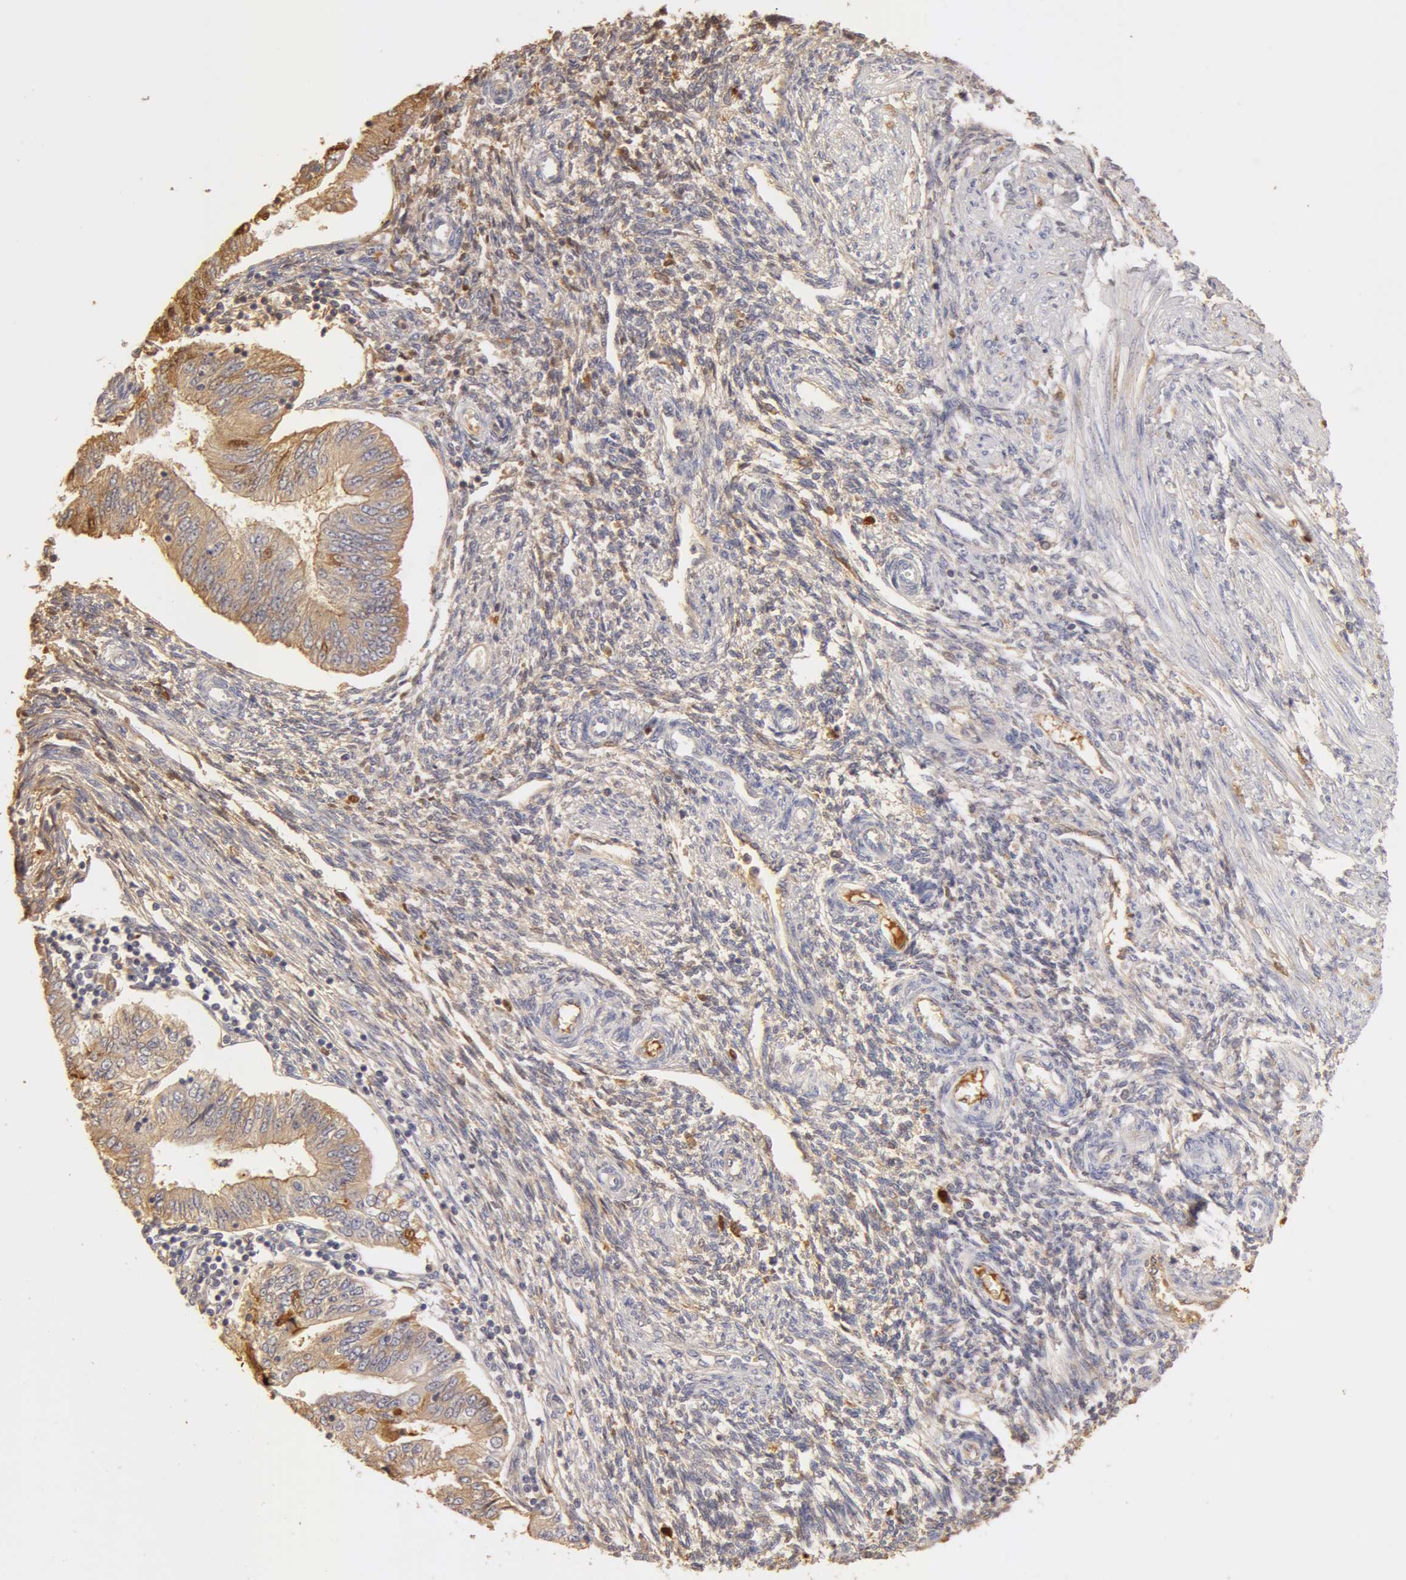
{"staining": {"intensity": "moderate", "quantity": "<25%", "location": "cytoplasmic/membranous,nuclear"}, "tissue": "endometrial cancer", "cell_type": "Tumor cells", "image_type": "cancer", "snomed": [{"axis": "morphology", "description": "Adenocarcinoma, NOS"}, {"axis": "topography", "description": "Endometrium"}], "caption": "Protein positivity by immunohistochemistry reveals moderate cytoplasmic/membranous and nuclear expression in approximately <25% of tumor cells in endometrial cancer.", "gene": "TF", "patient": {"sex": "female", "age": 51}}